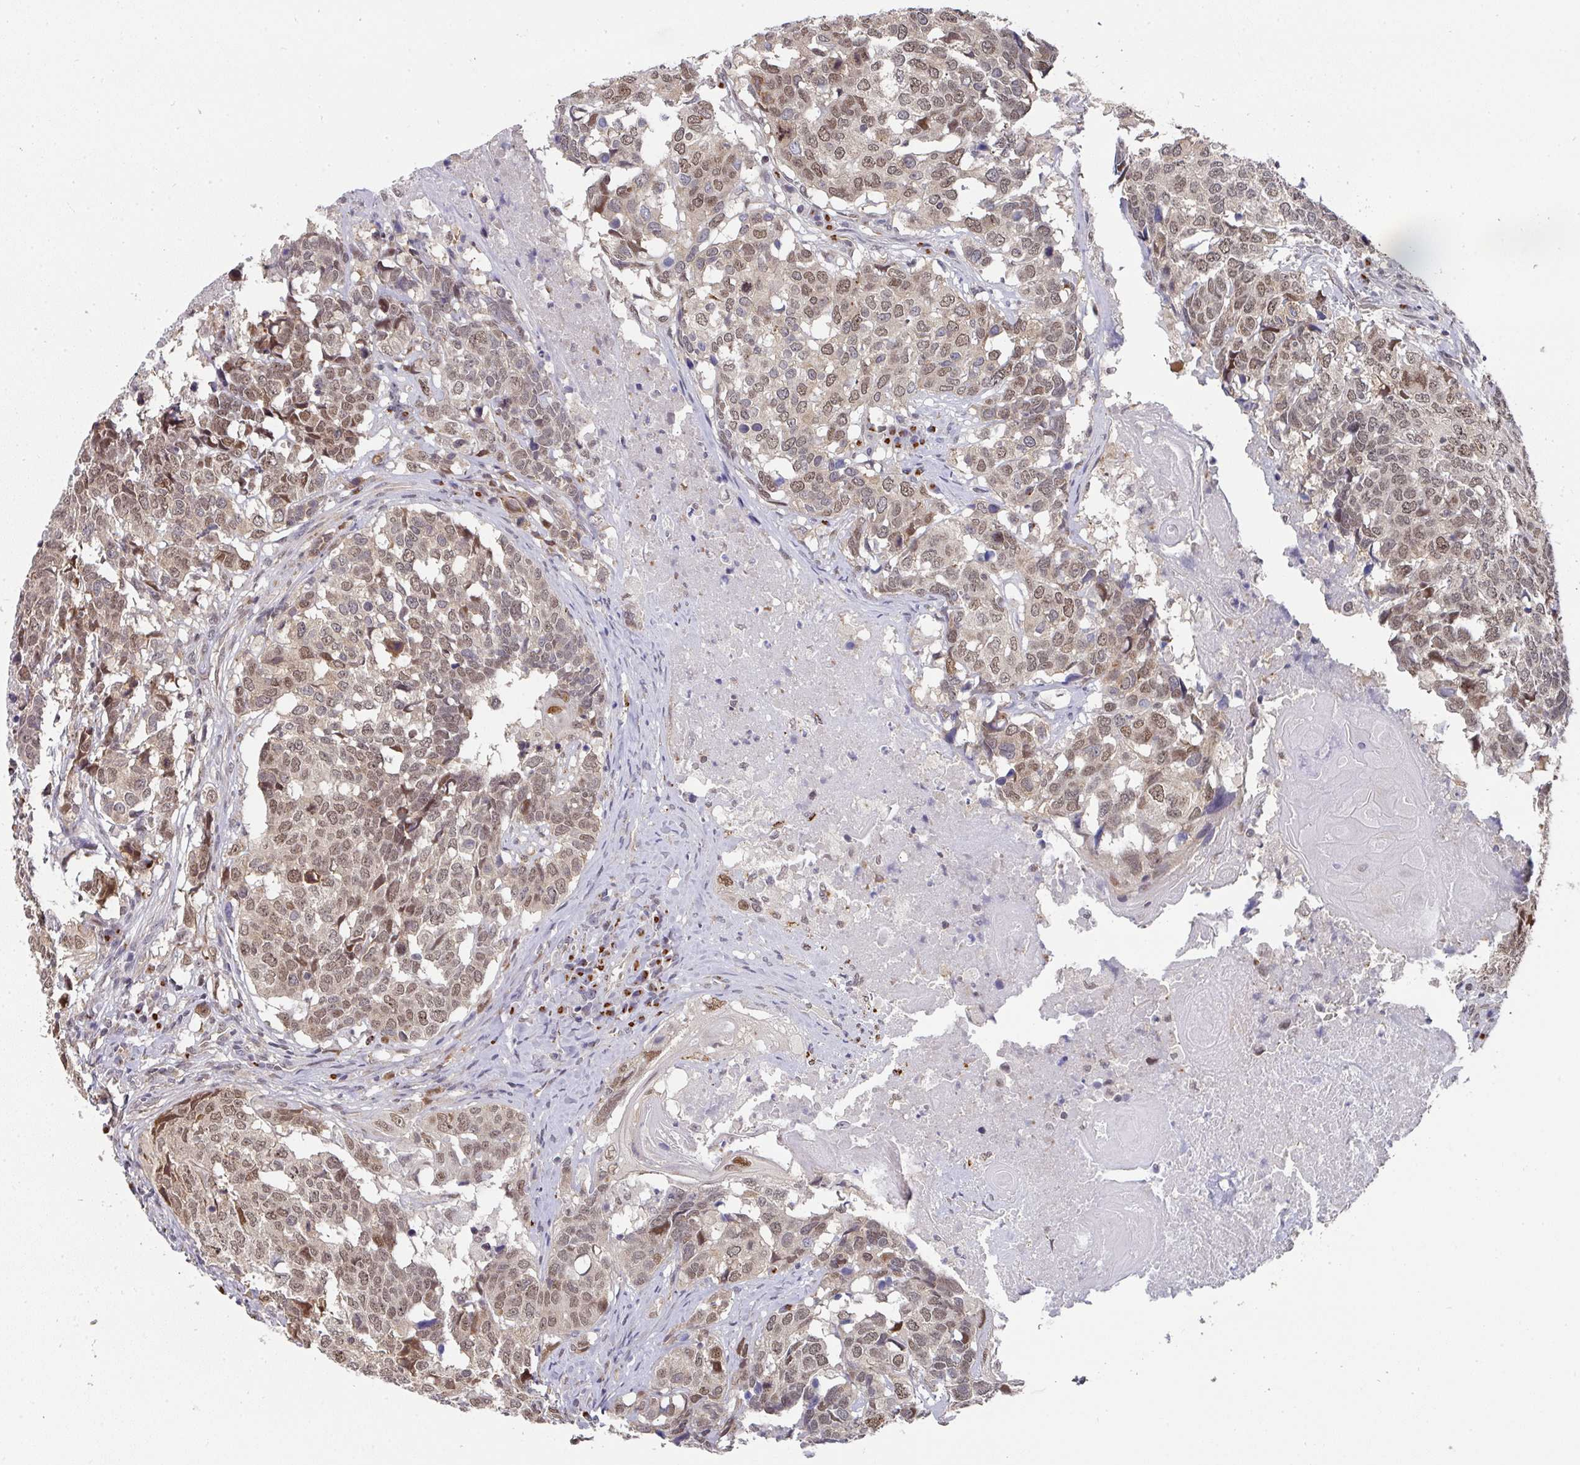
{"staining": {"intensity": "moderate", "quantity": "25%-75%", "location": "nuclear"}, "tissue": "head and neck cancer", "cell_type": "Tumor cells", "image_type": "cancer", "snomed": [{"axis": "morphology", "description": "Squamous cell carcinoma, NOS"}, {"axis": "topography", "description": "Head-Neck"}], "caption": "DAB (3,3'-diaminobenzidine) immunohistochemical staining of head and neck cancer (squamous cell carcinoma) reveals moderate nuclear protein staining in approximately 25%-75% of tumor cells.", "gene": "C18orf25", "patient": {"sex": "male", "age": 66}}